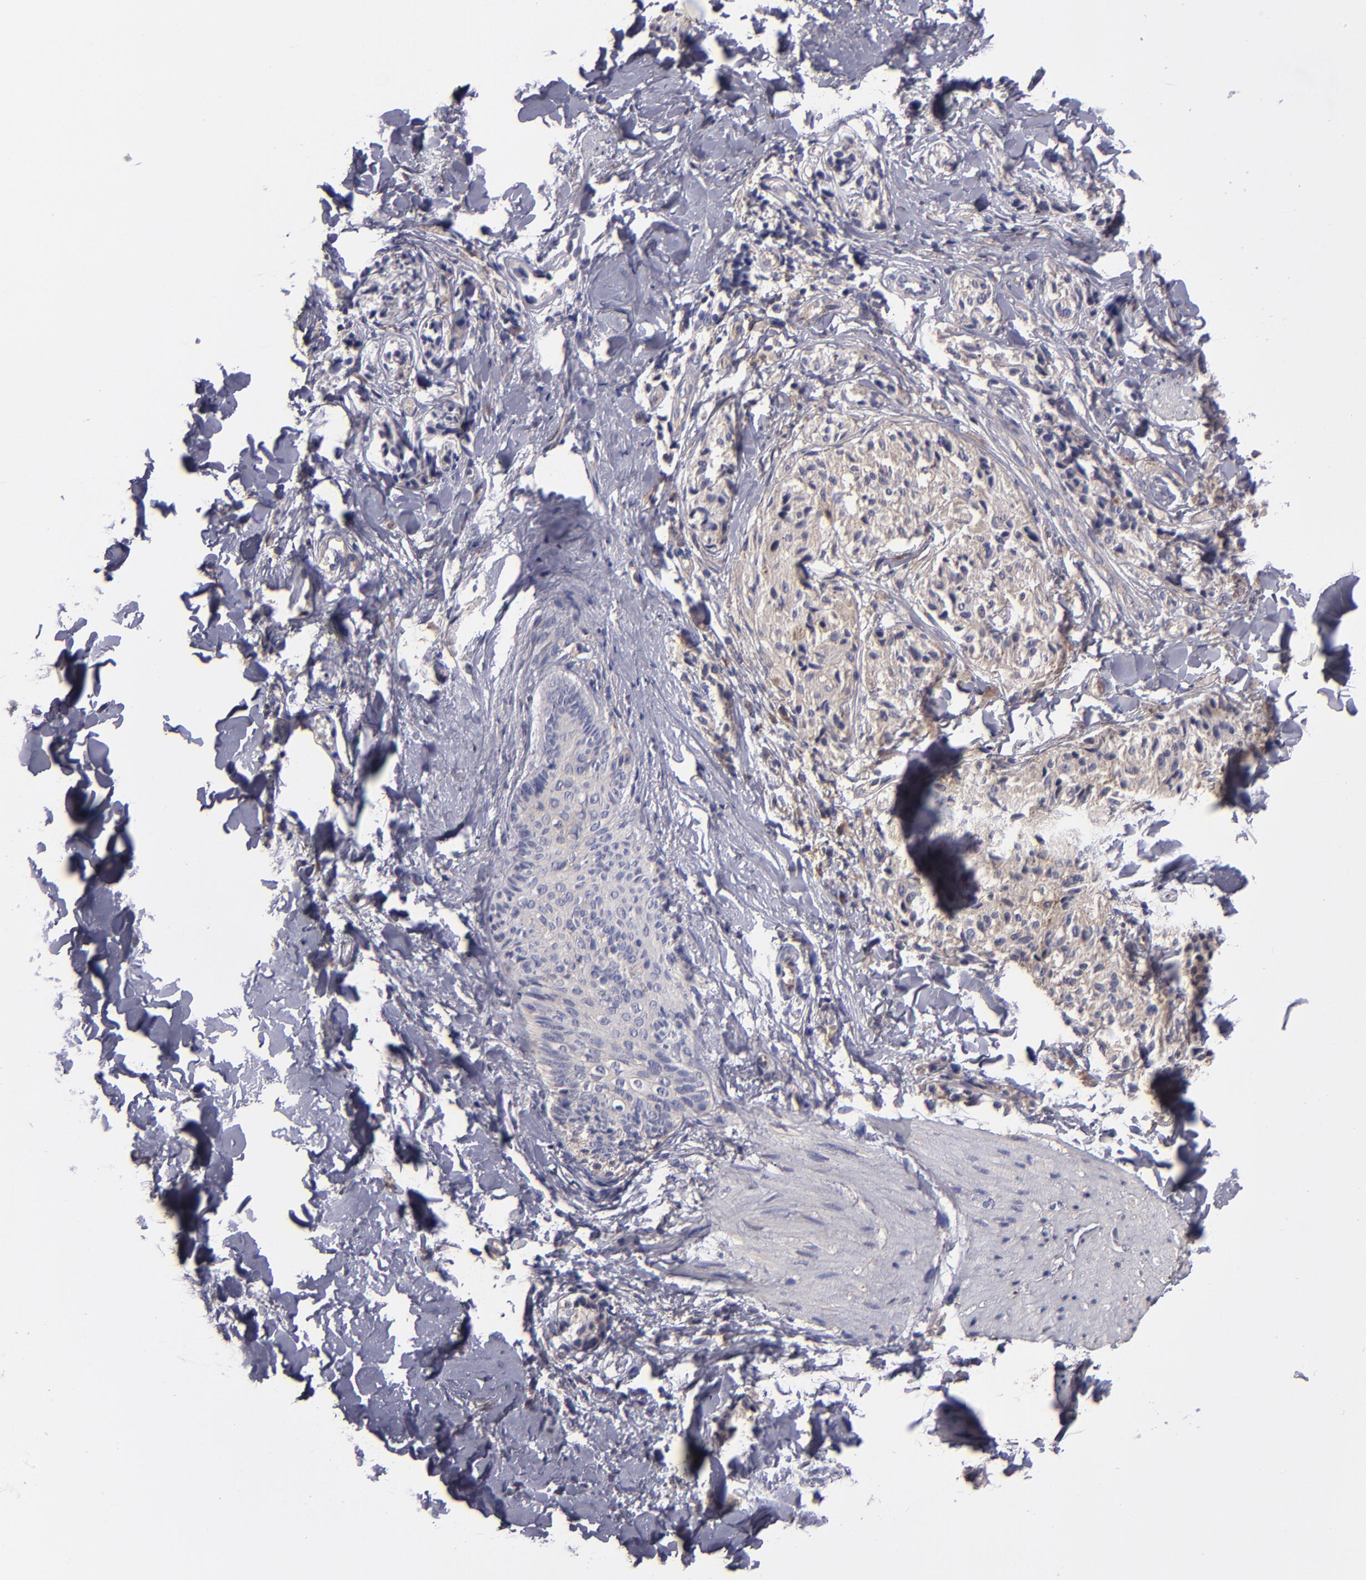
{"staining": {"intensity": "weak", "quantity": "25%-75%", "location": "cytoplasmic/membranous"}, "tissue": "melanoma", "cell_type": "Tumor cells", "image_type": "cancer", "snomed": [{"axis": "morphology", "description": "Malignant melanoma, Metastatic site"}, {"axis": "topography", "description": "Skin"}], "caption": "This micrograph displays immunohistochemistry staining of melanoma, with low weak cytoplasmic/membranous positivity in about 25%-75% of tumor cells.", "gene": "CARS1", "patient": {"sex": "female", "age": 66}}